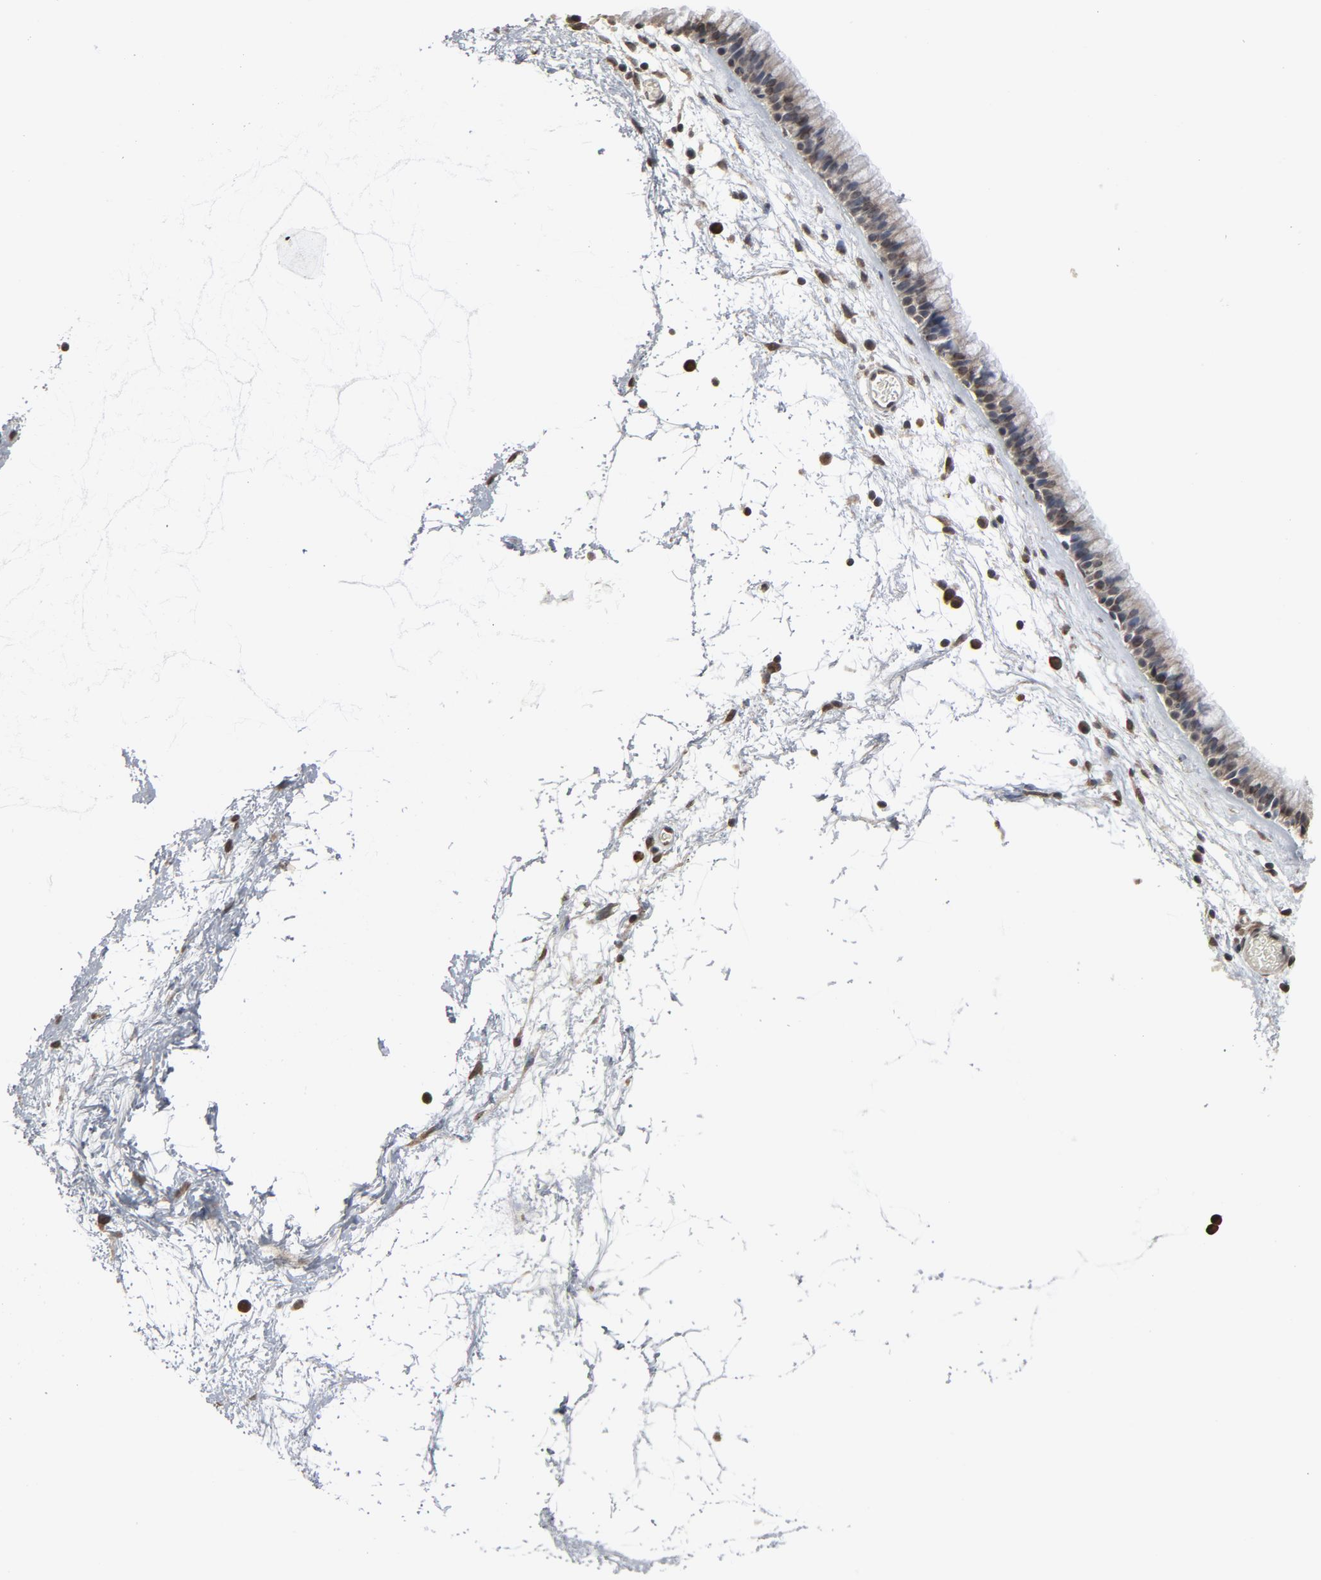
{"staining": {"intensity": "moderate", "quantity": ">75%", "location": "cytoplasmic/membranous,nuclear"}, "tissue": "nasopharynx", "cell_type": "Respiratory epithelial cells", "image_type": "normal", "snomed": [{"axis": "morphology", "description": "Normal tissue, NOS"}, {"axis": "morphology", "description": "Inflammation, NOS"}, {"axis": "topography", "description": "Nasopharynx"}], "caption": "Immunohistochemistry of normal nasopharynx shows medium levels of moderate cytoplasmic/membranous,nuclear staining in approximately >75% of respiratory epithelial cells.", "gene": "POM121", "patient": {"sex": "male", "age": 48}}